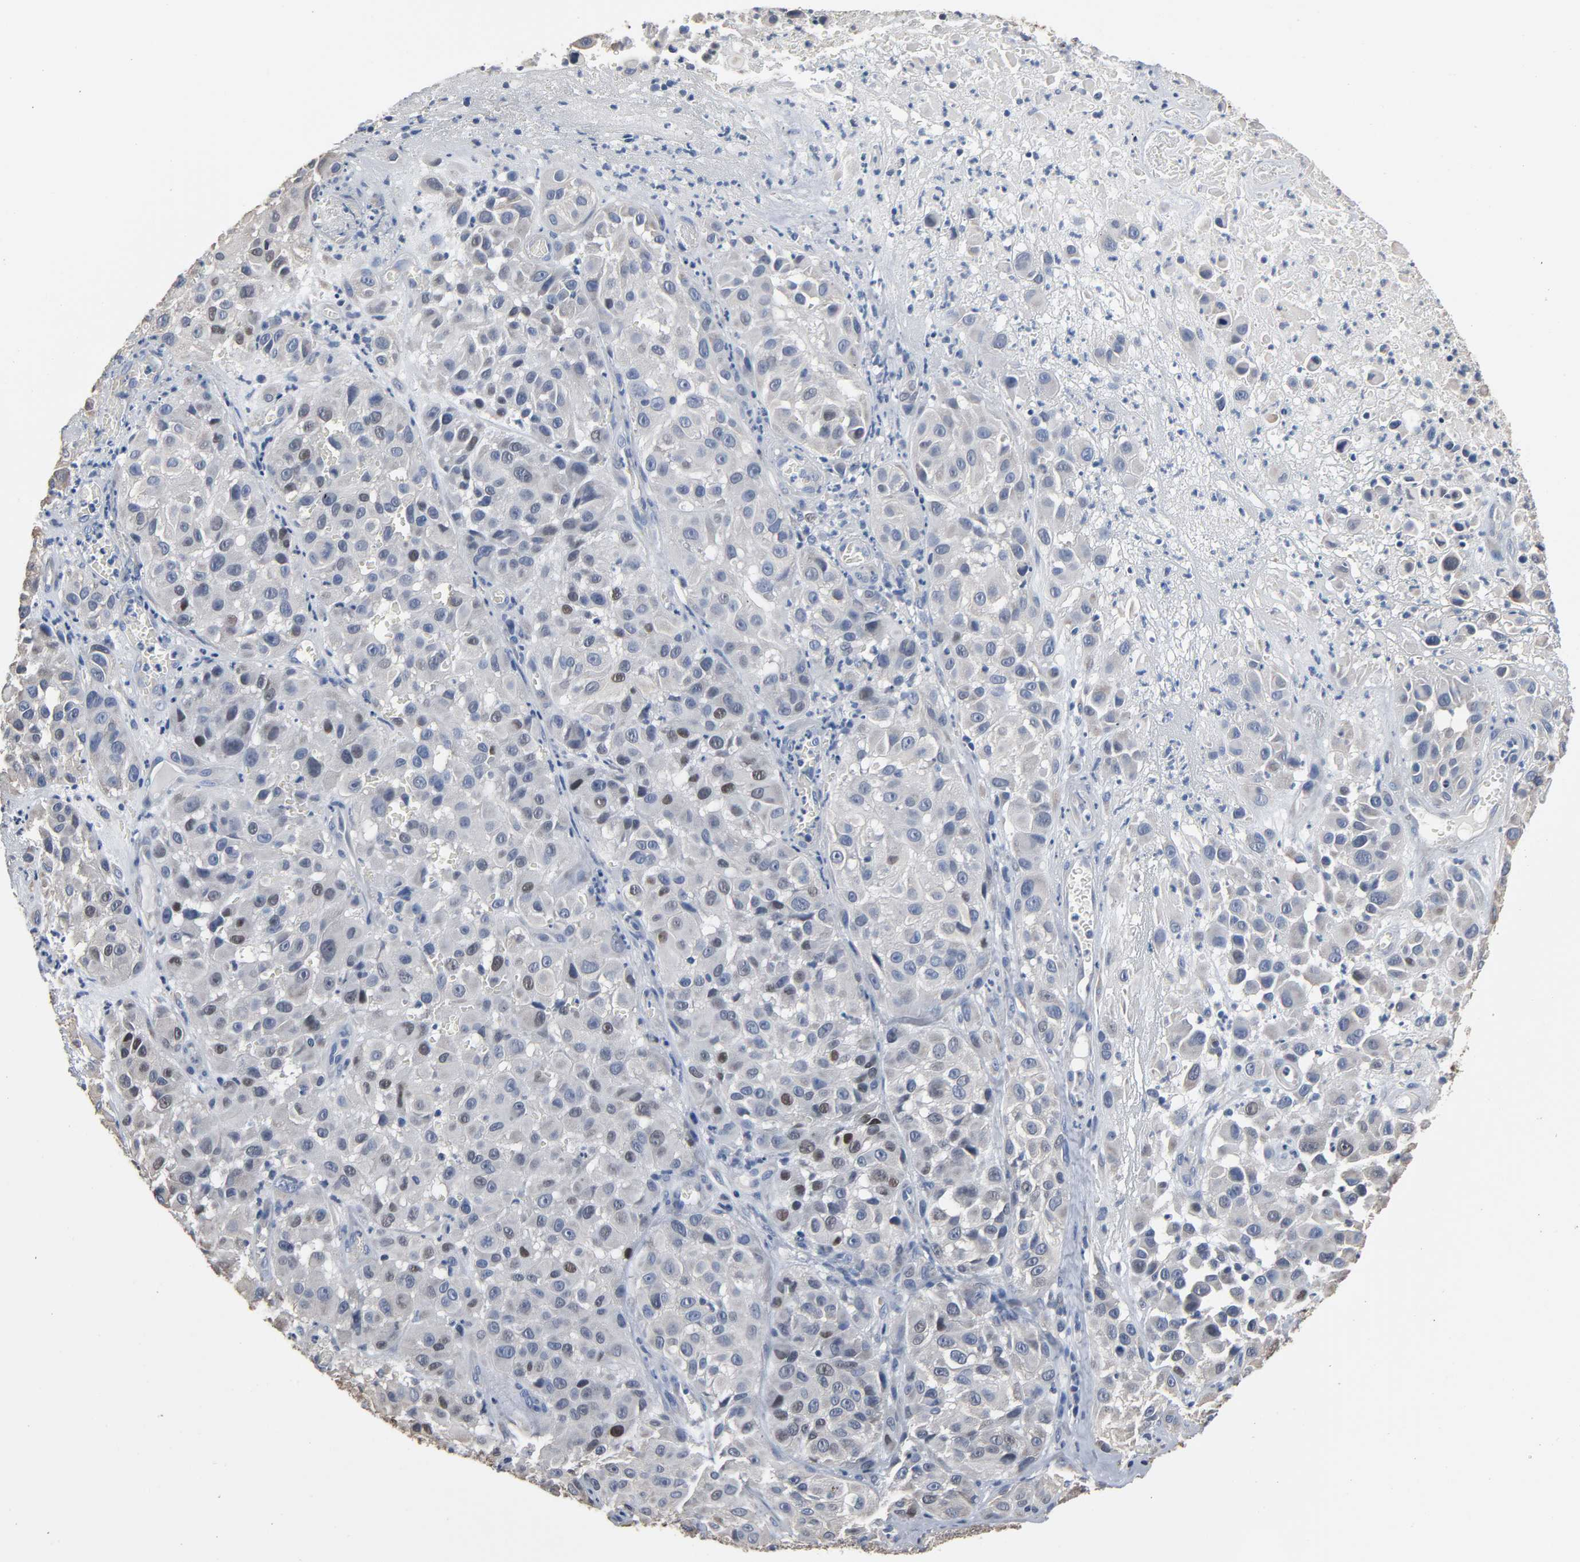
{"staining": {"intensity": "moderate", "quantity": "25%-75%", "location": "nuclear"}, "tissue": "melanoma", "cell_type": "Tumor cells", "image_type": "cancer", "snomed": [{"axis": "morphology", "description": "Malignant melanoma, NOS"}, {"axis": "topography", "description": "Skin"}], "caption": "High-magnification brightfield microscopy of melanoma stained with DAB (3,3'-diaminobenzidine) (brown) and counterstained with hematoxylin (blue). tumor cells exhibit moderate nuclear positivity is identified in about25%-75% of cells.", "gene": "SOX6", "patient": {"sex": "female", "age": 21}}